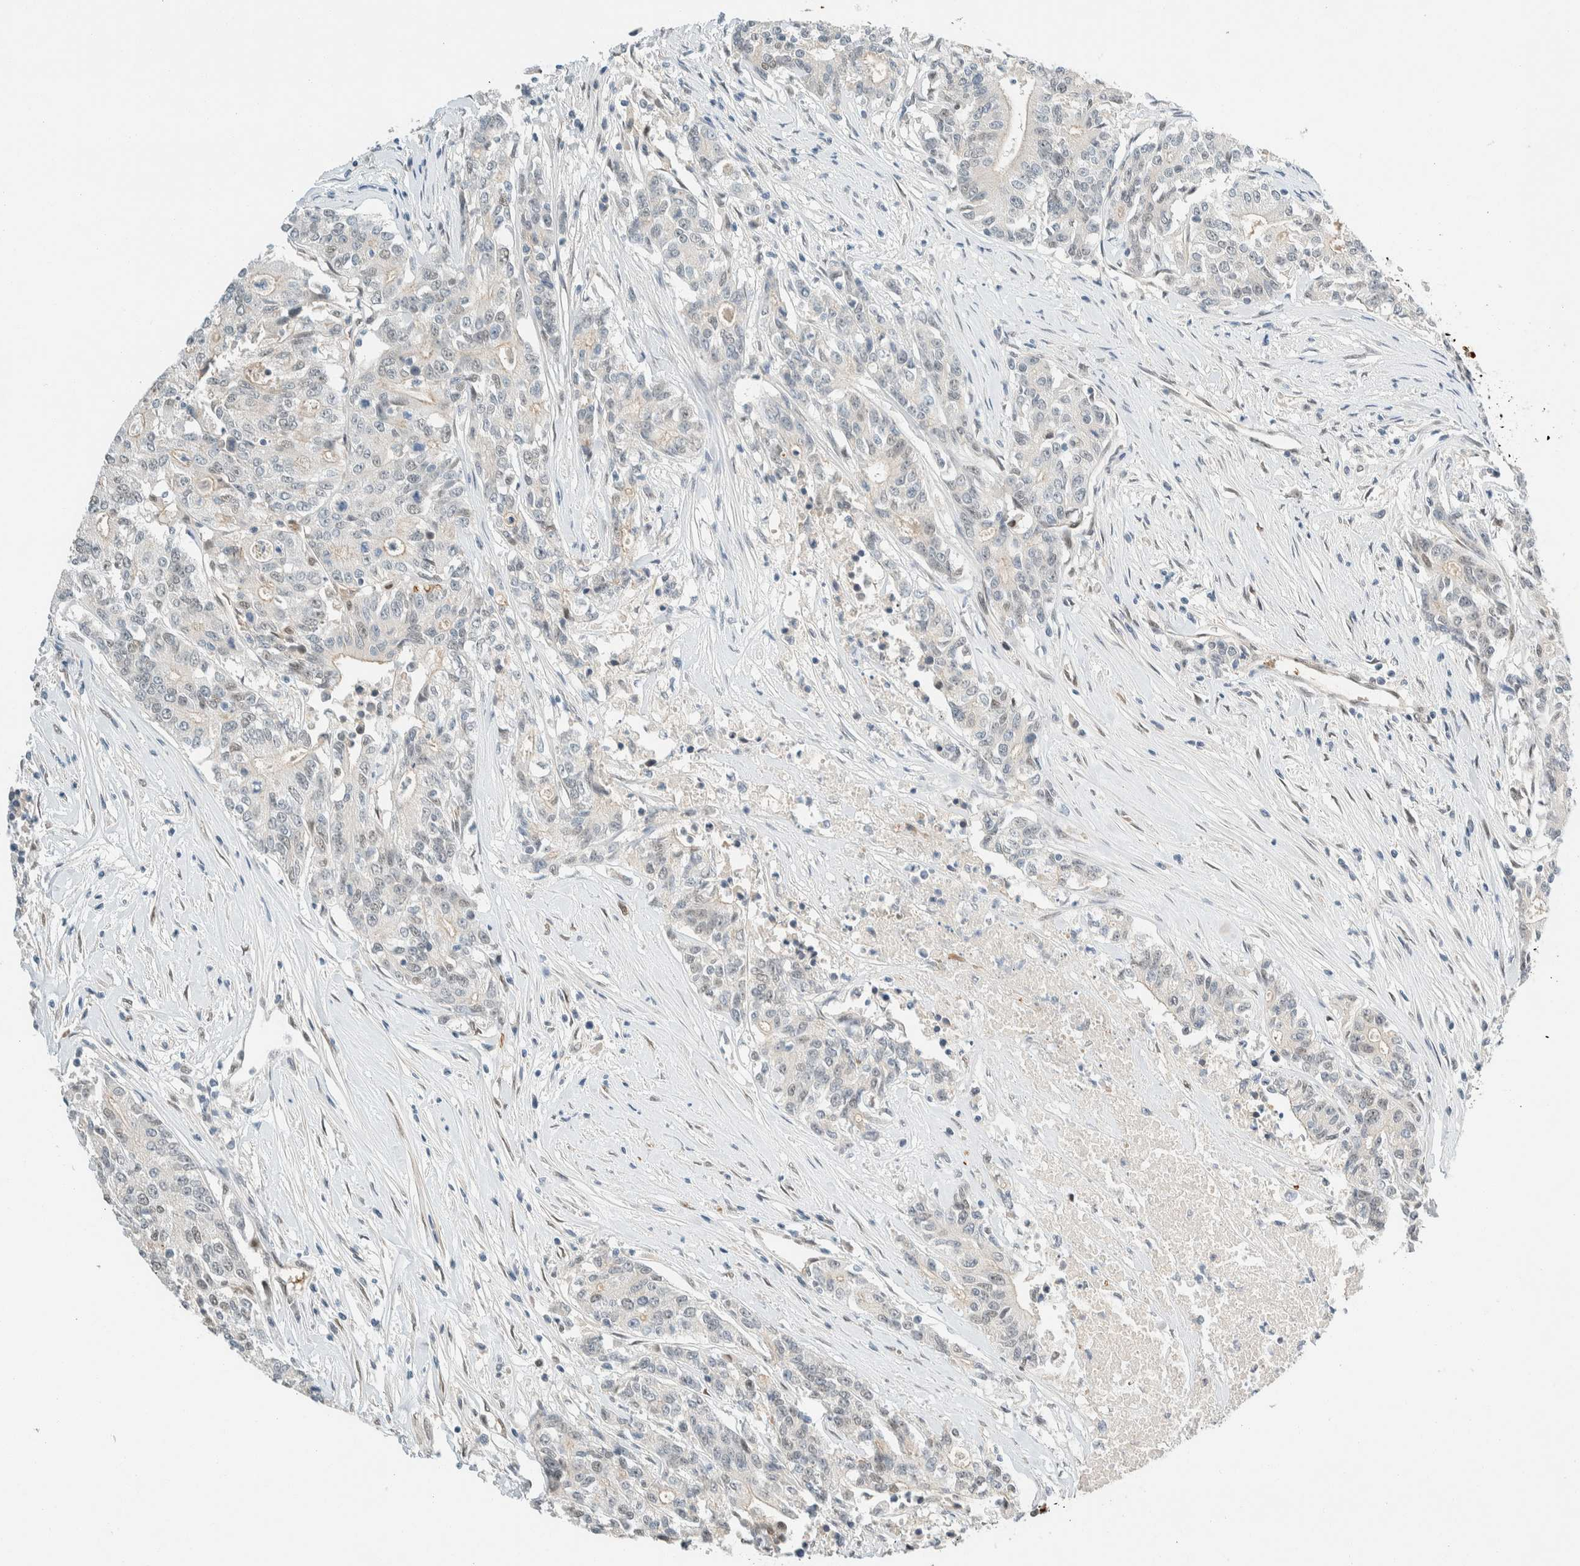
{"staining": {"intensity": "negative", "quantity": "none", "location": "none"}, "tissue": "colorectal cancer", "cell_type": "Tumor cells", "image_type": "cancer", "snomed": [{"axis": "morphology", "description": "Adenocarcinoma, NOS"}, {"axis": "topography", "description": "Colon"}], "caption": "Immunohistochemical staining of human adenocarcinoma (colorectal) shows no significant expression in tumor cells. (Brightfield microscopy of DAB (3,3'-diaminobenzidine) IHC at high magnification).", "gene": "TSTD2", "patient": {"sex": "female", "age": 77}}